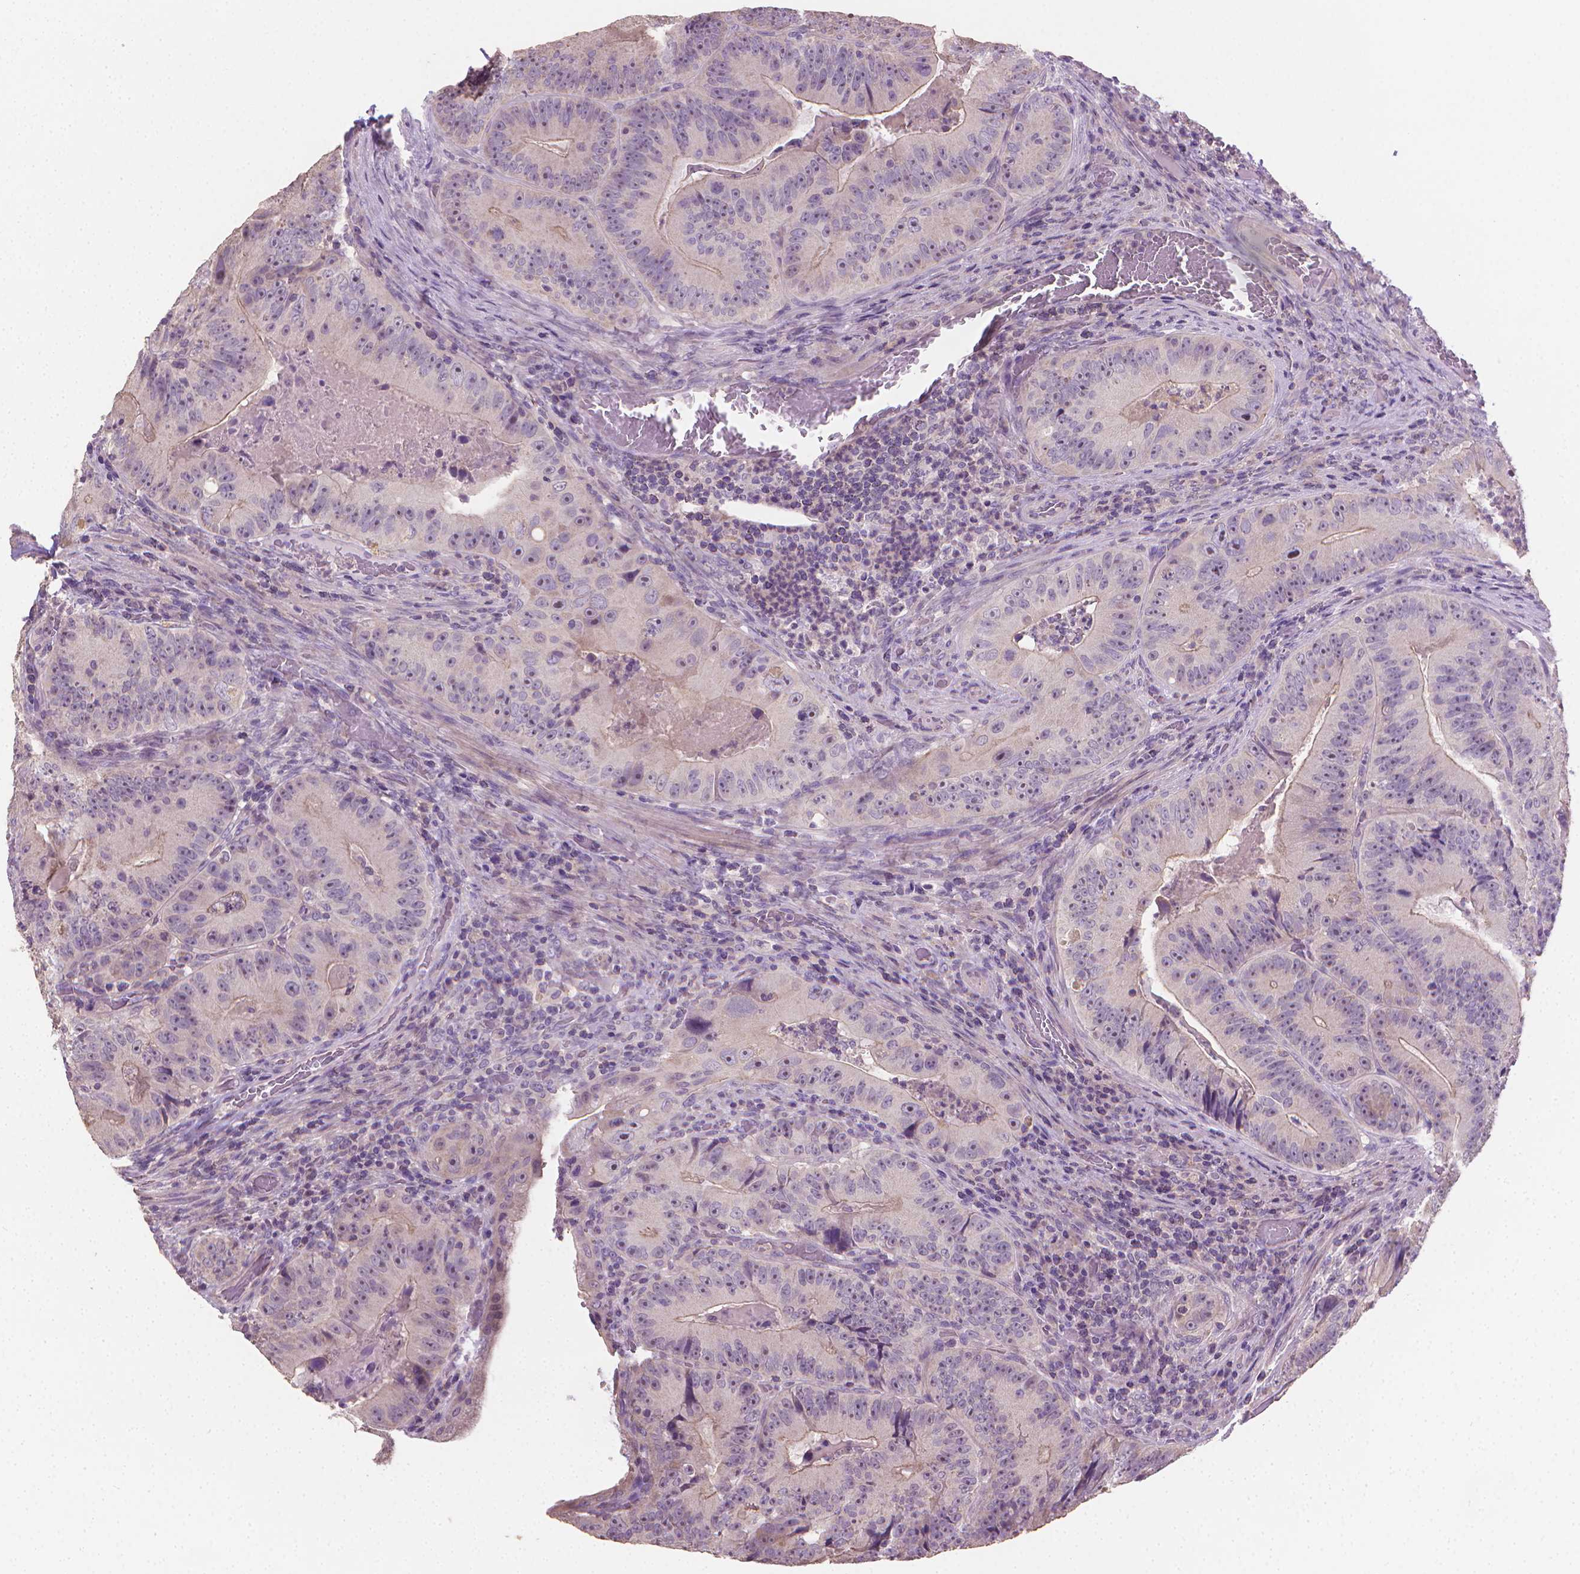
{"staining": {"intensity": "negative", "quantity": "none", "location": "none"}, "tissue": "colorectal cancer", "cell_type": "Tumor cells", "image_type": "cancer", "snomed": [{"axis": "morphology", "description": "Adenocarcinoma, NOS"}, {"axis": "topography", "description": "Colon"}], "caption": "Immunohistochemical staining of colorectal cancer exhibits no significant positivity in tumor cells. Brightfield microscopy of immunohistochemistry (IHC) stained with DAB (brown) and hematoxylin (blue), captured at high magnification.", "gene": "CATIP", "patient": {"sex": "female", "age": 86}}